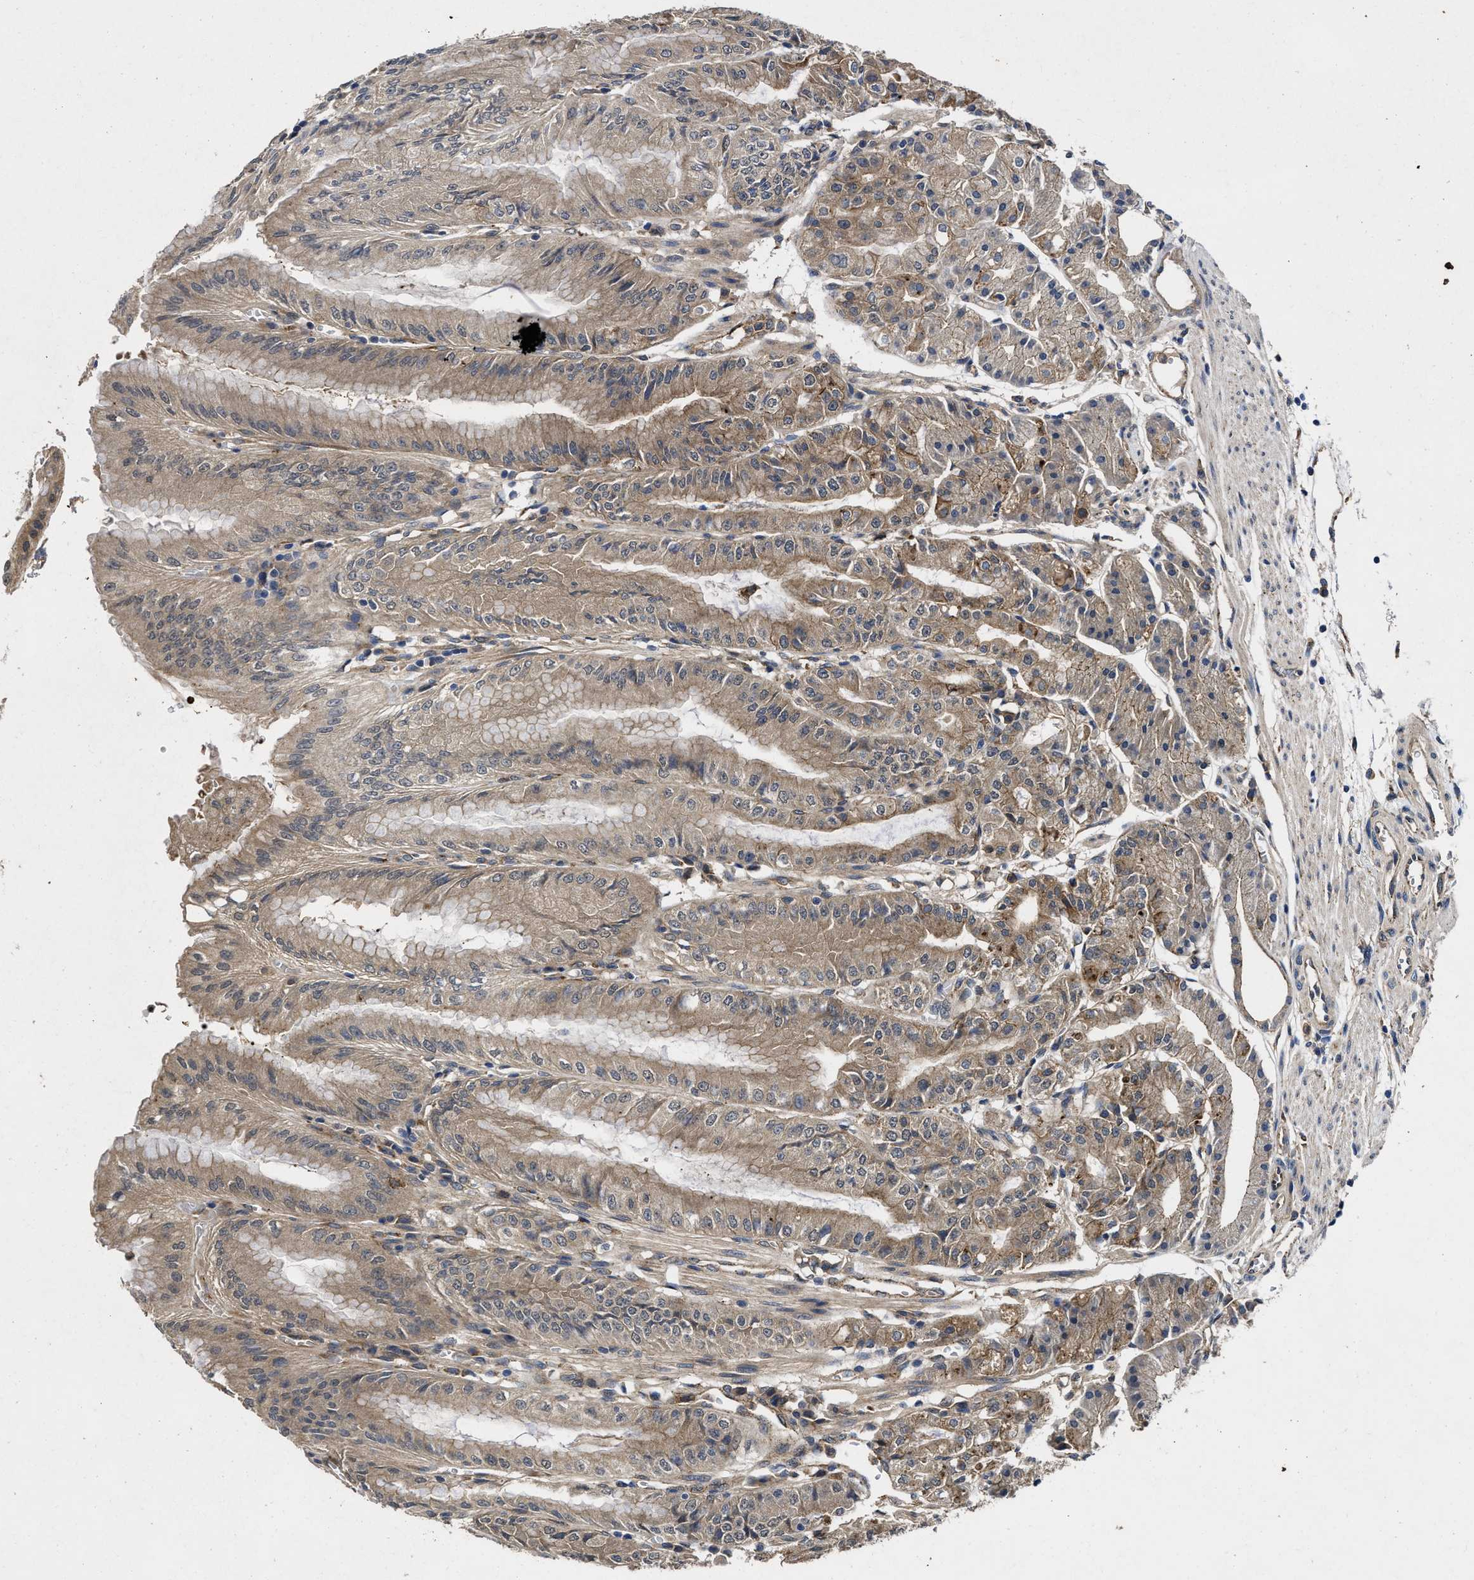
{"staining": {"intensity": "moderate", "quantity": ">75%", "location": "cytoplasmic/membranous"}, "tissue": "stomach", "cell_type": "Glandular cells", "image_type": "normal", "snomed": [{"axis": "morphology", "description": "Normal tissue, NOS"}, {"axis": "topography", "description": "Stomach, lower"}], "caption": "Protein positivity by immunohistochemistry (IHC) demonstrates moderate cytoplasmic/membranous expression in approximately >75% of glandular cells in benign stomach.", "gene": "PKD2", "patient": {"sex": "male", "age": 71}}